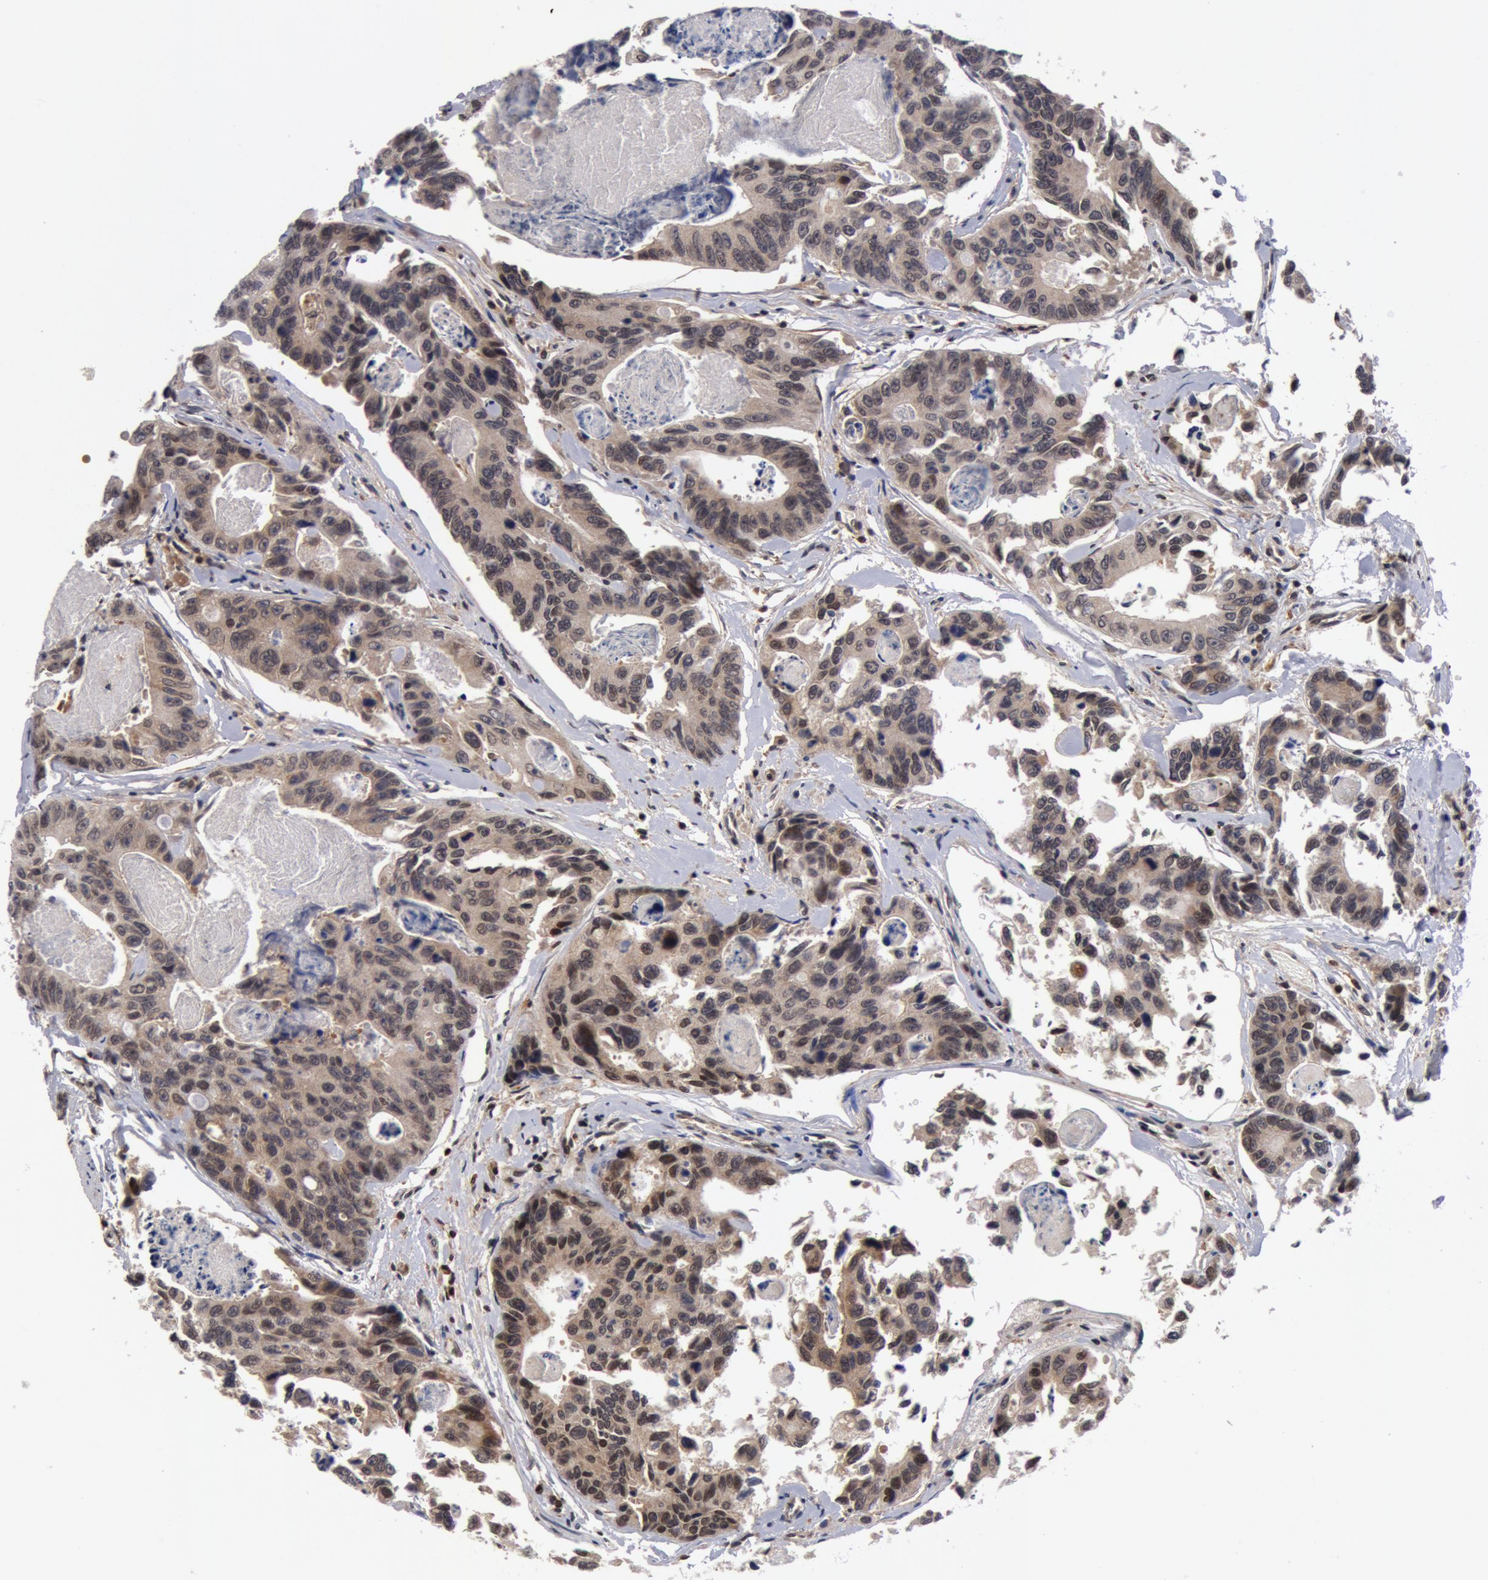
{"staining": {"intensity": "weak", "quantity": "<25%", "location": "cytoplasmic/membranous"}, "tissue": "colorectal cancer", "cell_type": "Tumor cells", "image_type": "cancer", "snomed": [{"axis": "morphology", "description": "Adenocarcinoma, NOS"}, {"axis": "topography", "description": "Colon"}], "caption": "This is an immunohistochemistry (IHC) histopathology image of human adenocarcinoma (colorectal). There is no positivity in tumor cells.", "gene": "ZNF350", "patient": {"sex": "female", "age": 86}}